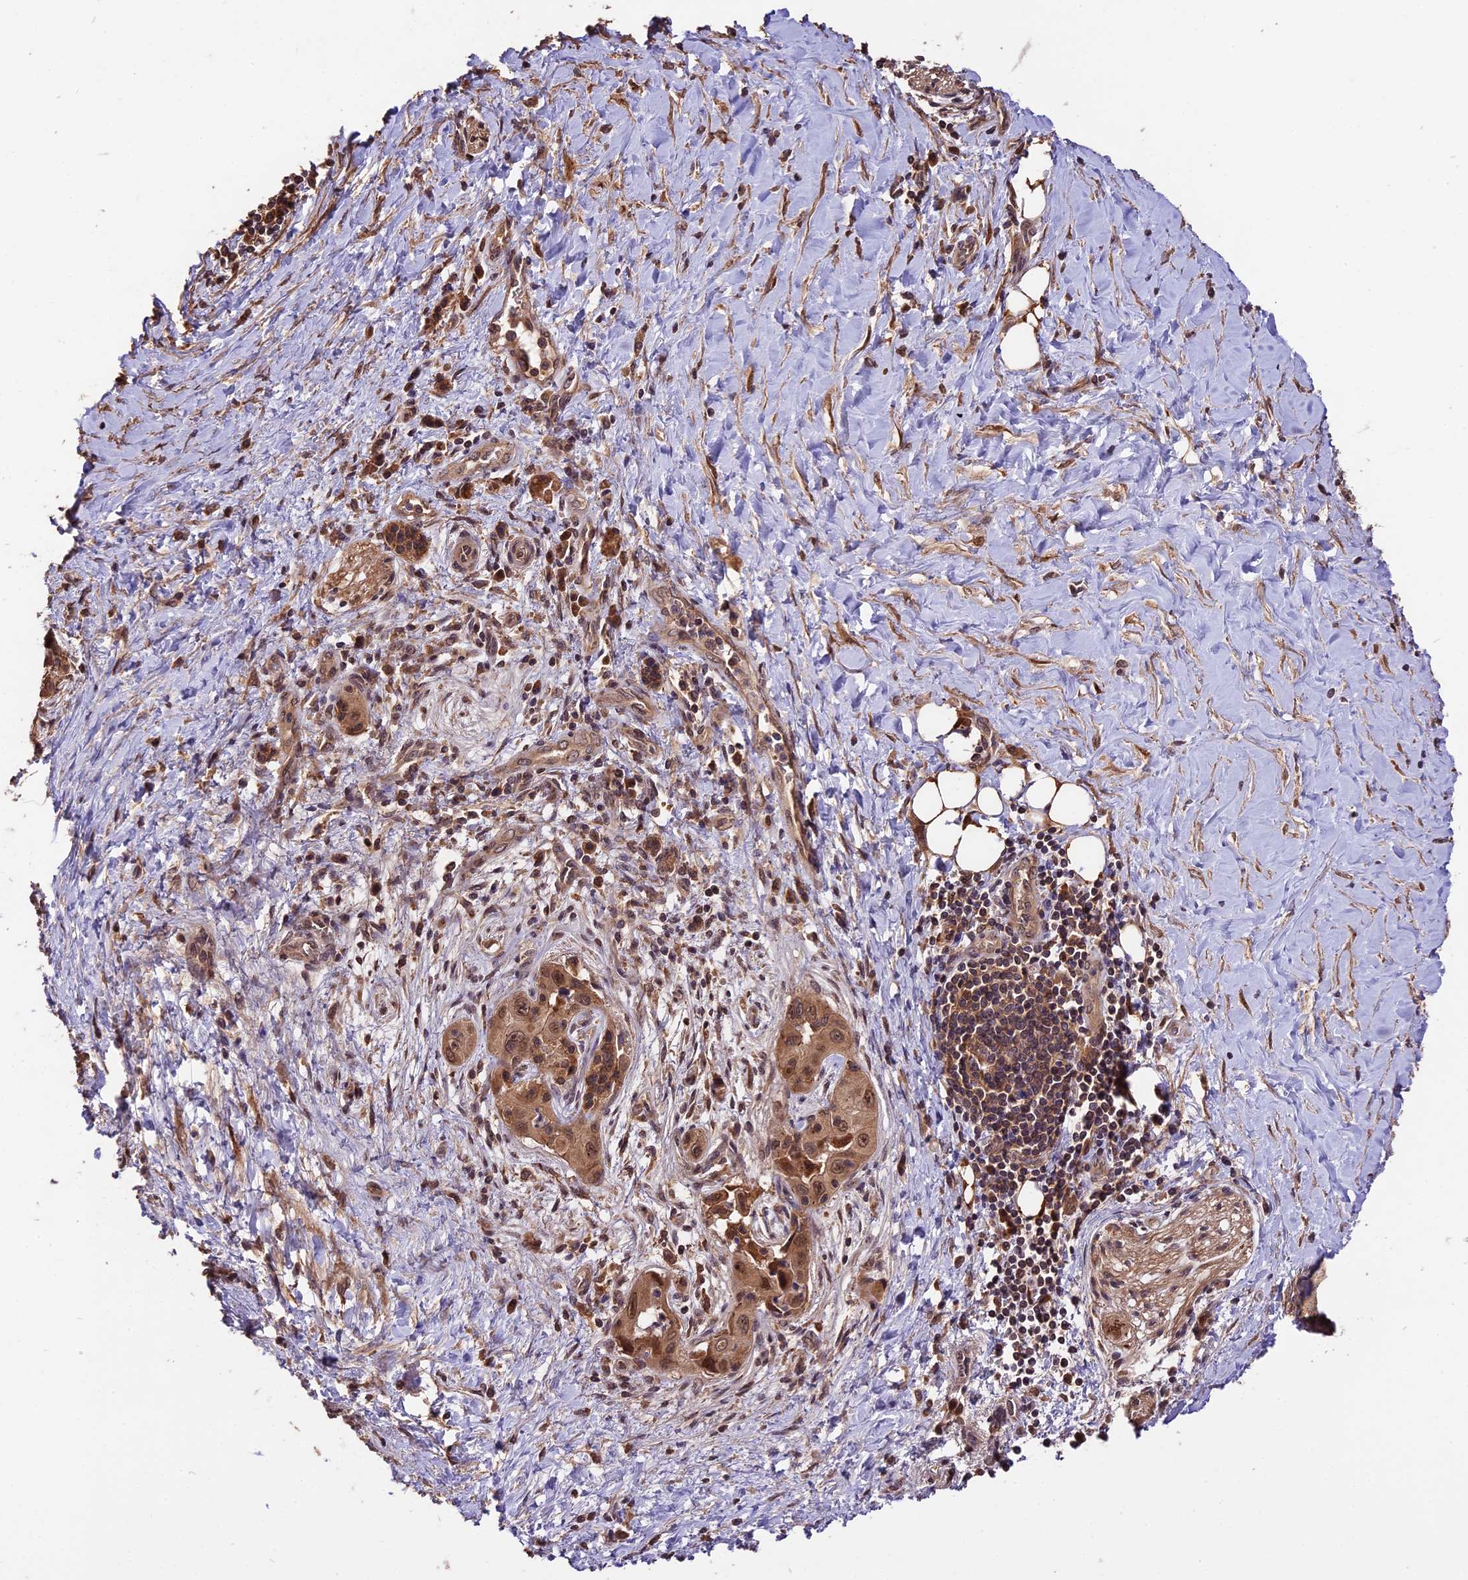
{"staining": {"intensity": "moderate", "quantity": ">75%", "location": "cytoplasmic/membranous,nuclear"}, "tissue": "pancreatic cancer", "cell_type": "Tumor cells", "image_type": "cancer", "snomed": [{"axis": "morphology", "description": "Adenocarcinoma, NOS"}, {"axis": "topography", "description": "Pancreas"}], "caption": "Pancreatic cancer (adenocarcinoma) stained with a protein marker shows moderate staining in tumor cells.", "gene": "TRMT1", "patient": {"sex": "male", "age": 51}}